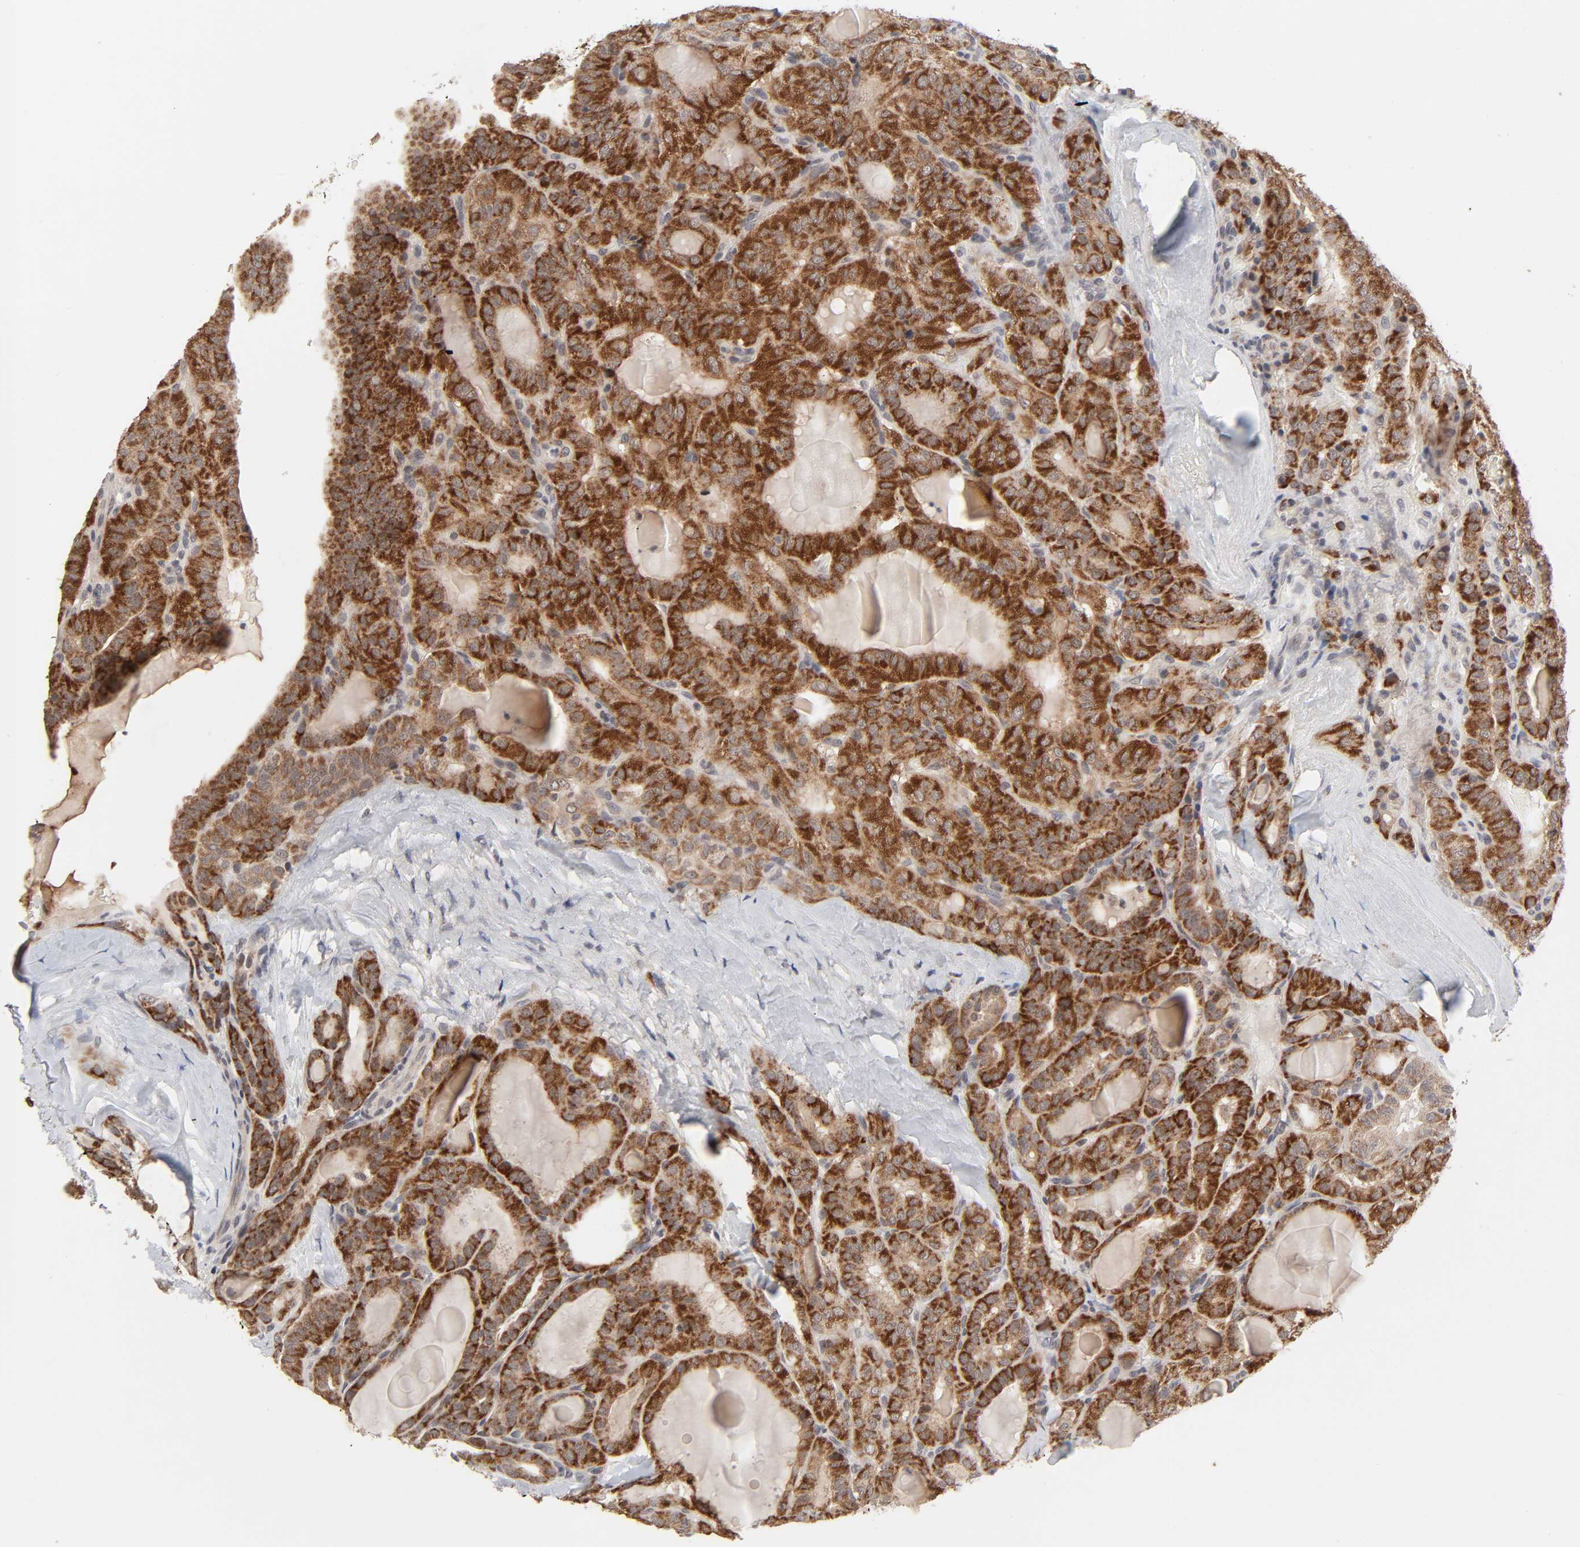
{"staining": {"intensity": "strong", "quantity": ">75%", "location": "cytoplasmic/membranous"}, "tissue": "thyroid cancer", "cell_type": "Tumor cells", "image_type": "cancer", "snomed": [{"axis": "morphology", "description": "Papillary adenocarcinoma, NOS"}, {"axis": "topography", "description": "Thyroid gland"}], "caption": "High-power microscopy captured an immunohistochemistry (IHC) micrograph of thyroid papillary adenocarcinoma, revealing strong cytoplasmic/membranous positivity in about >75% of tumor cells.", "gene": "AUH", "patient": {"sex": "male", "age": 77}}